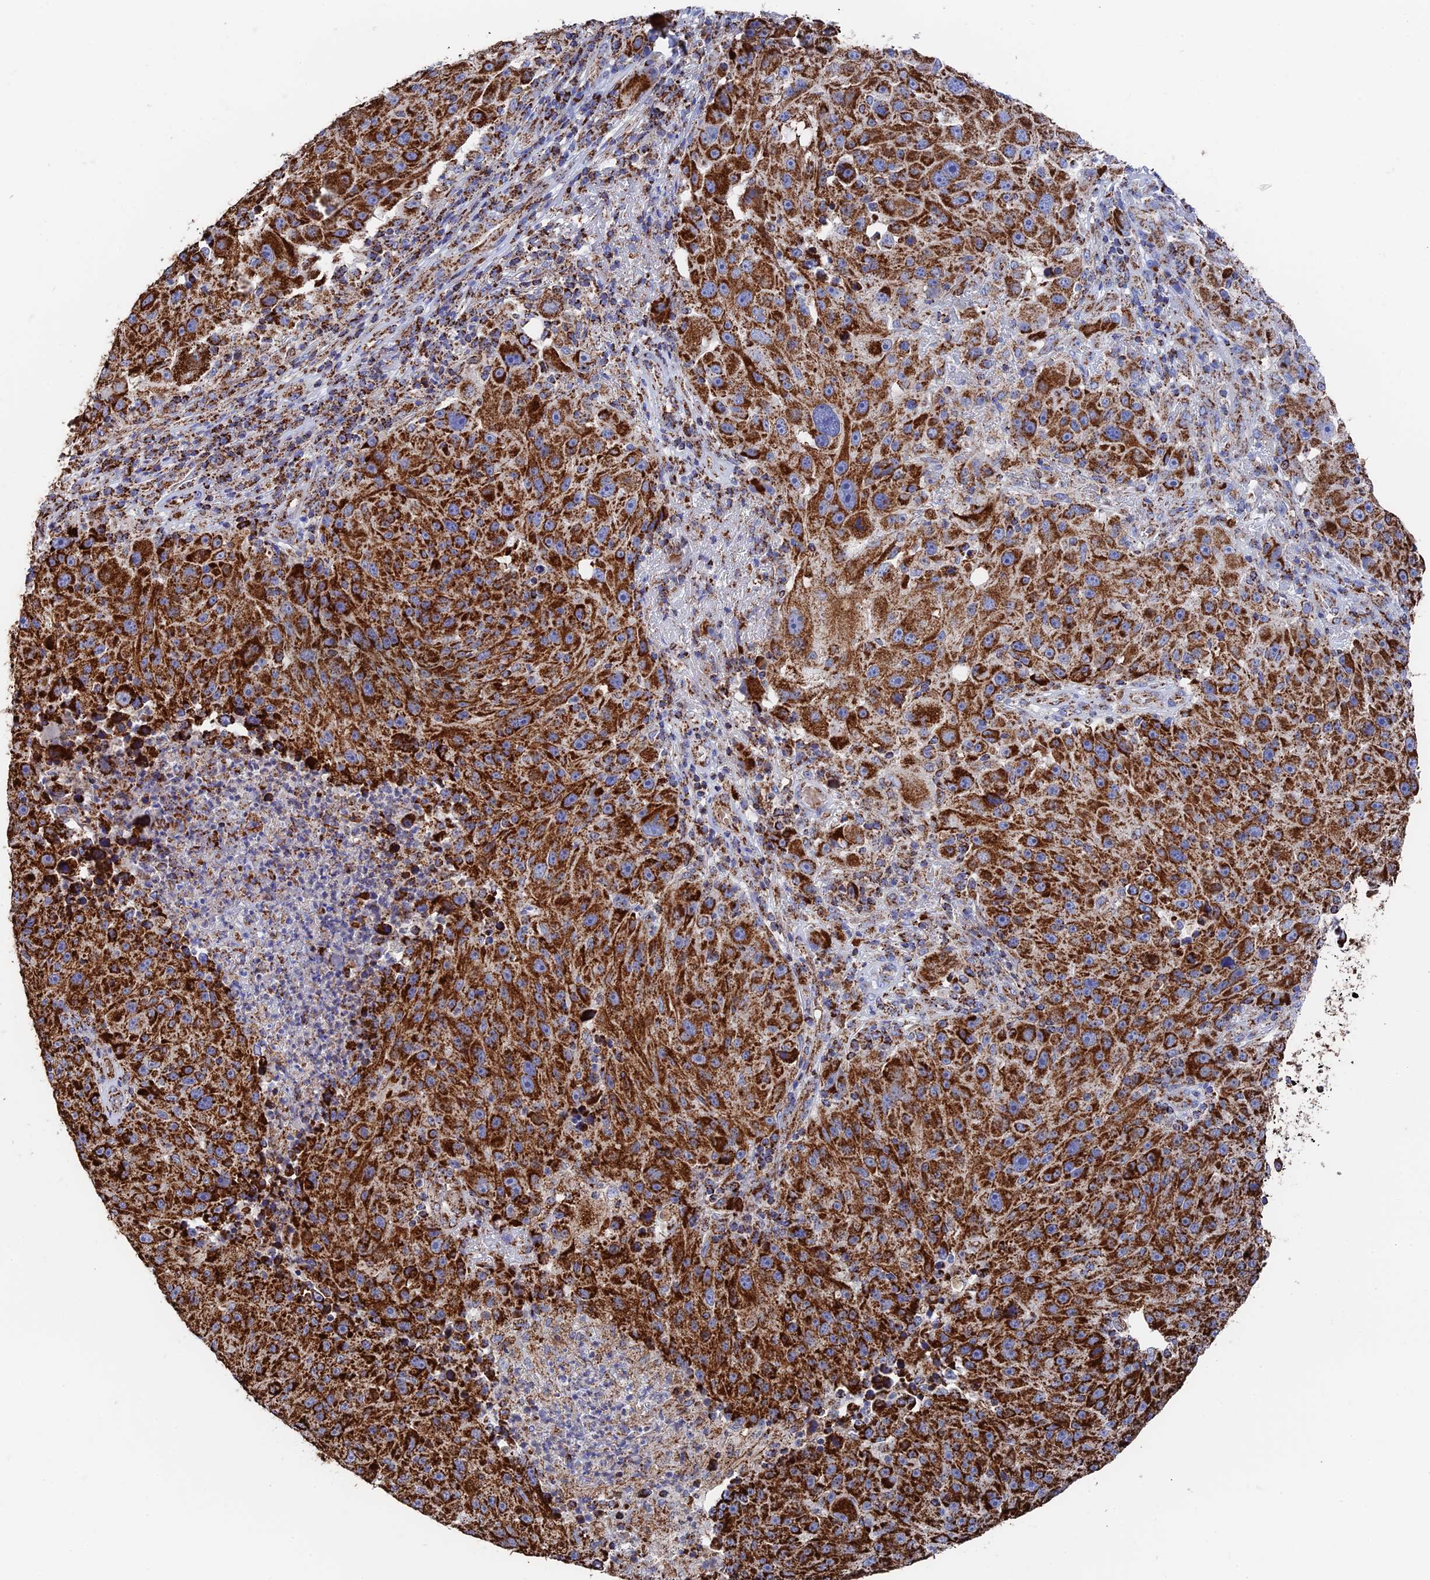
{"staining": {"intensity": "strong", "quantity": ">75%", "location": "cytoplasmic/membranous"}, "tissue": "melanoma", "cell_type": "Tumor cells", "image_type": "cancer", "snomed": [{"axis": "morphology", "description": "Malignant melanoma, NOS"}, {"axis": "topography", "description": "Skin"}], "caption": "There is high levels of strong cytoplasmic/membranous staining in tumor cells of melanoma, as demonstrated by immunohistochemical staining (brown color).", "gene": "HAUS8", "patient": {"sex": "male", "age": 53}}